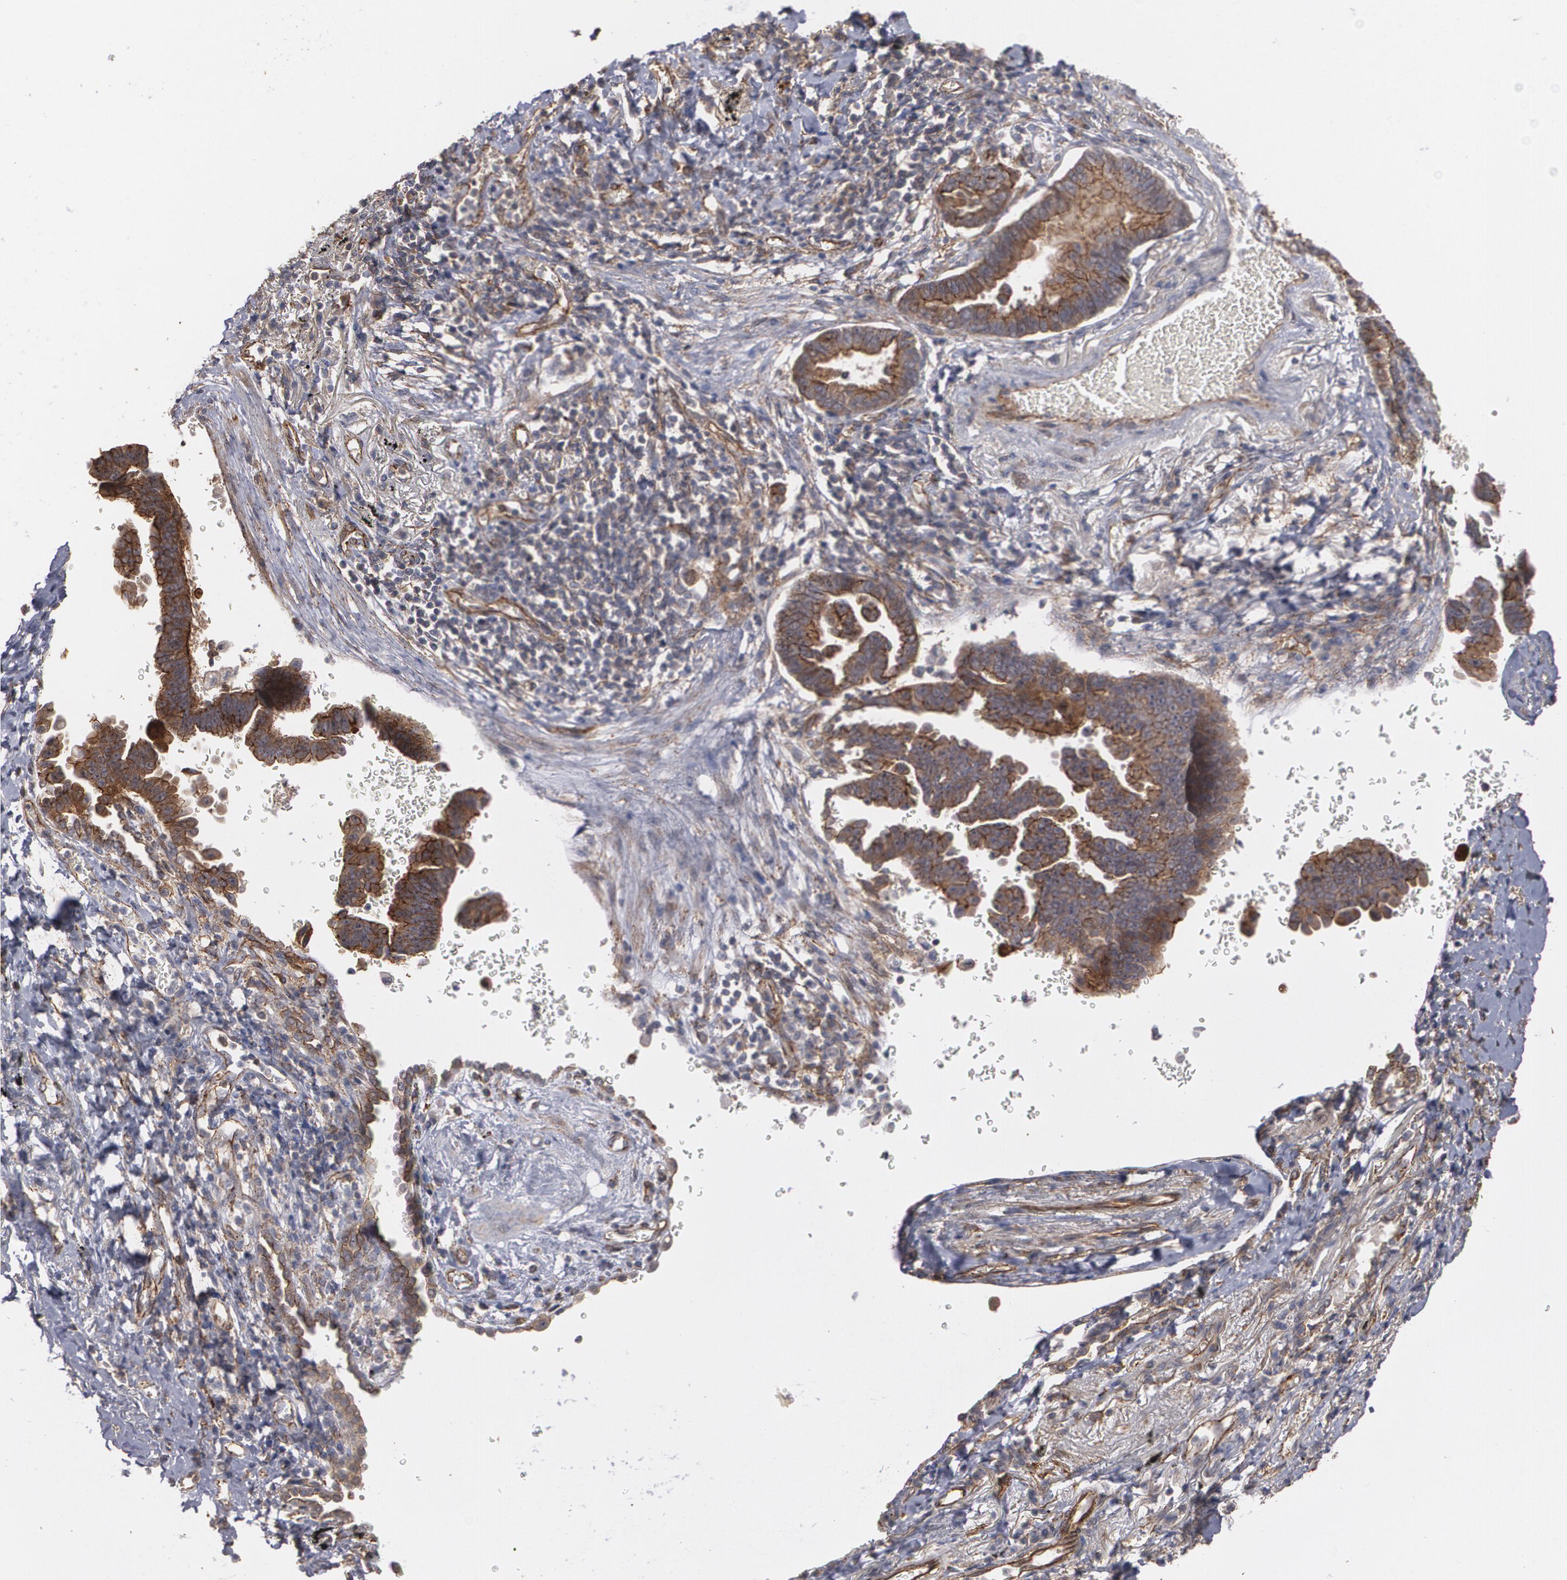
{"staining": {"intensity": "strong", "quantity": ">75%", "location": "cytoplasmic/membranous"}, "tissue": "lung cancer", "cell_type": "Tumor cells", "image_type": "cancer", "snomed": [{"axis": "morphology", "description": "Adenocarcinoma, NOS"}, {"axis": "topography", "description": "Lung"}], "caption": "The photomicrograph displays a brown stain indicating the presence of a protein in the cytoplasmic/membranous of tumor cells in lung cancer (adenocarcinoma).", "gene": "TJP1", "patient": {"sex": "female", "age": 64}}